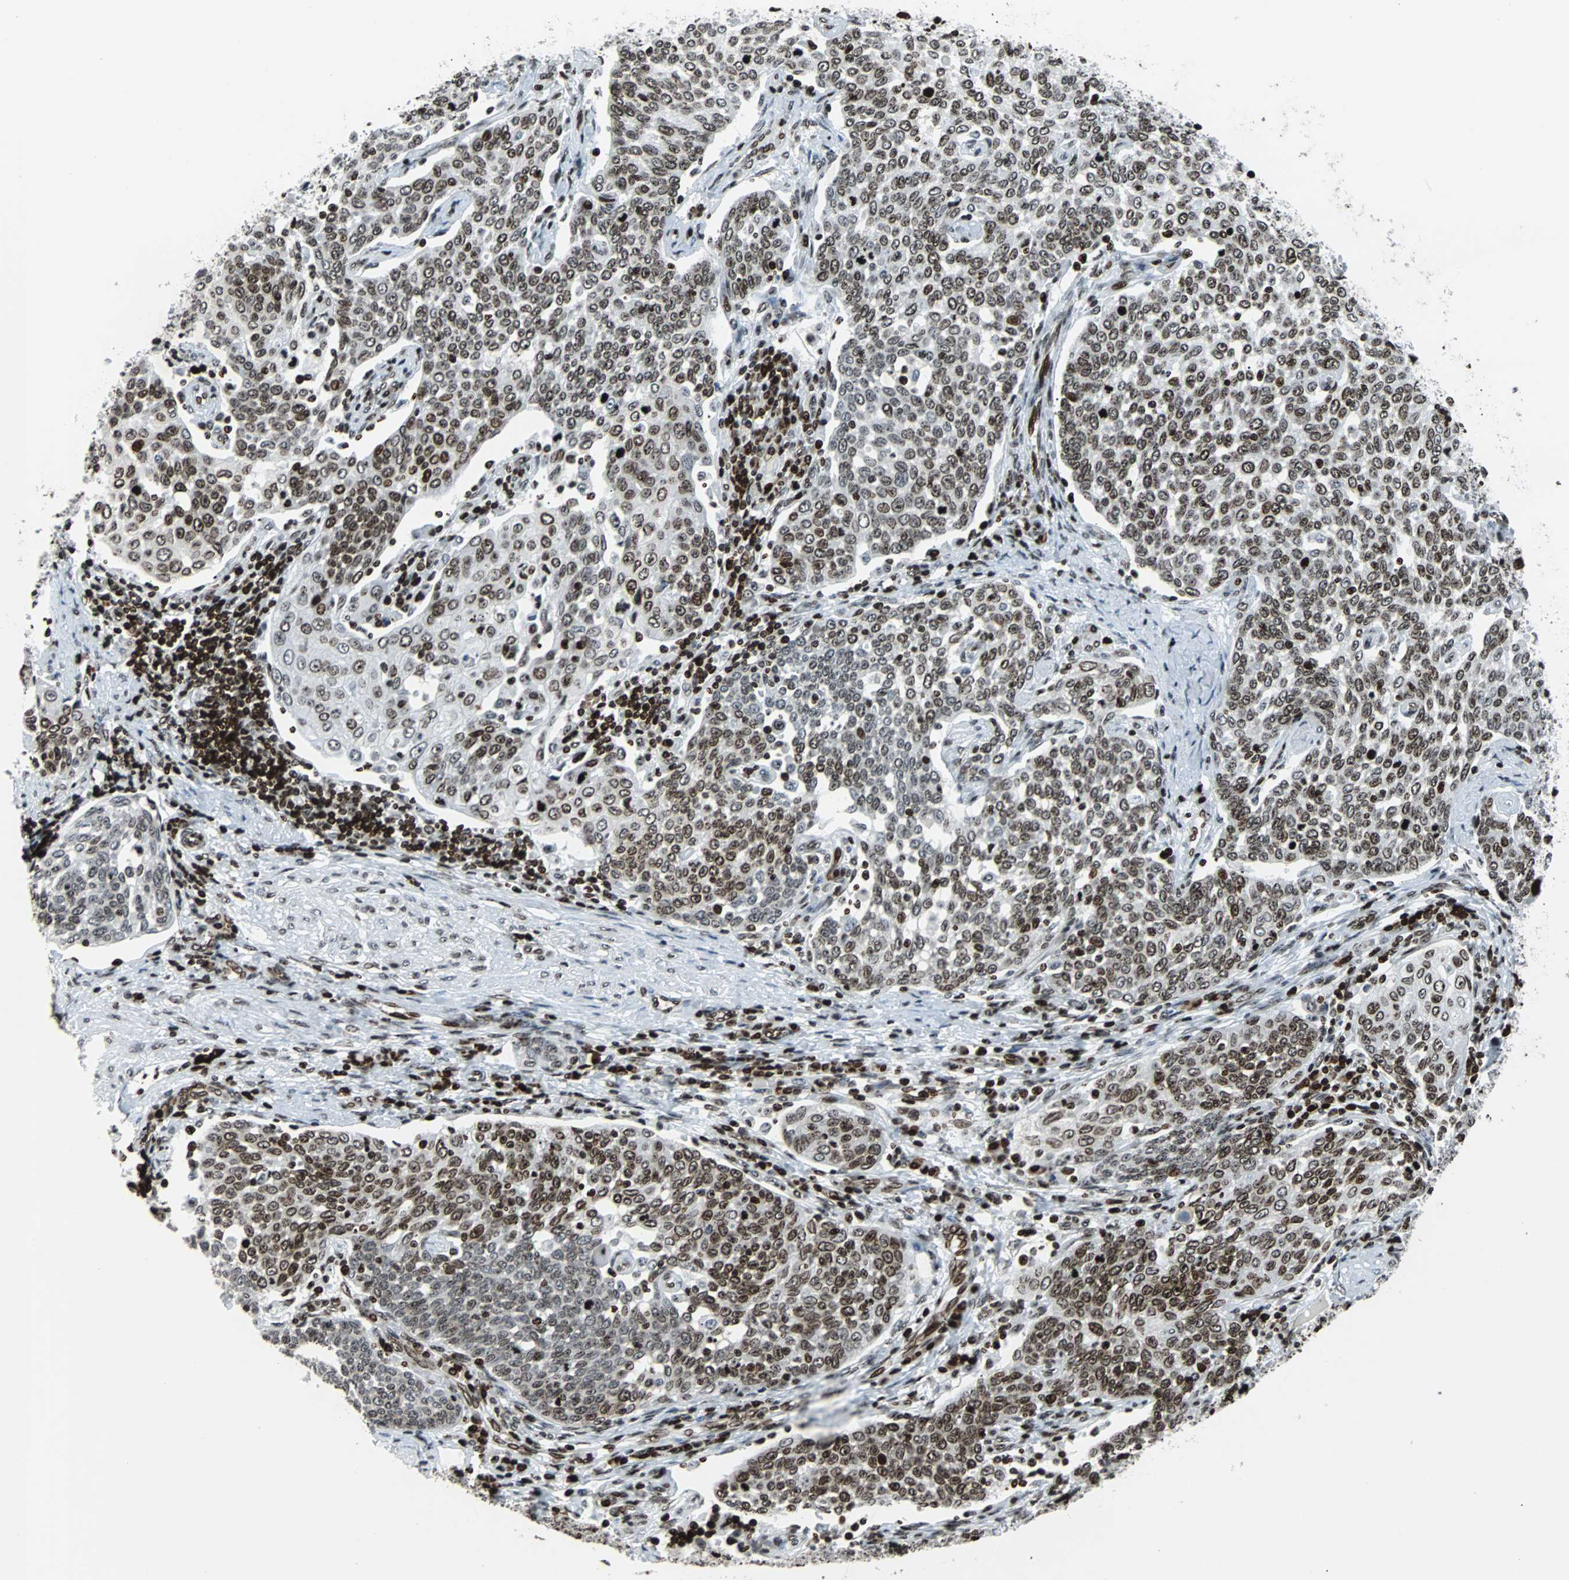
{"staining": {"intensity": "strong", "quantity": ">75%", "location": "nuclear"}, "tissue": "cervical cancer", "cell_type": "Tumor cells", "image_type": "cancer", "snomed": [{"axis": "morphology", "description": "Squamous cell carcinoma, NOS"}, {"axis": "topography", "description": "Cervix"}], "caption": "This image shows immunohistochemistry staining of cervical cancer (squamous cell carcinoma), with high strong nuclear positivity in approximately >75% of tumor cells.", "gene": "ZNF131", "patient": {"sex": "female", "age": 34}}